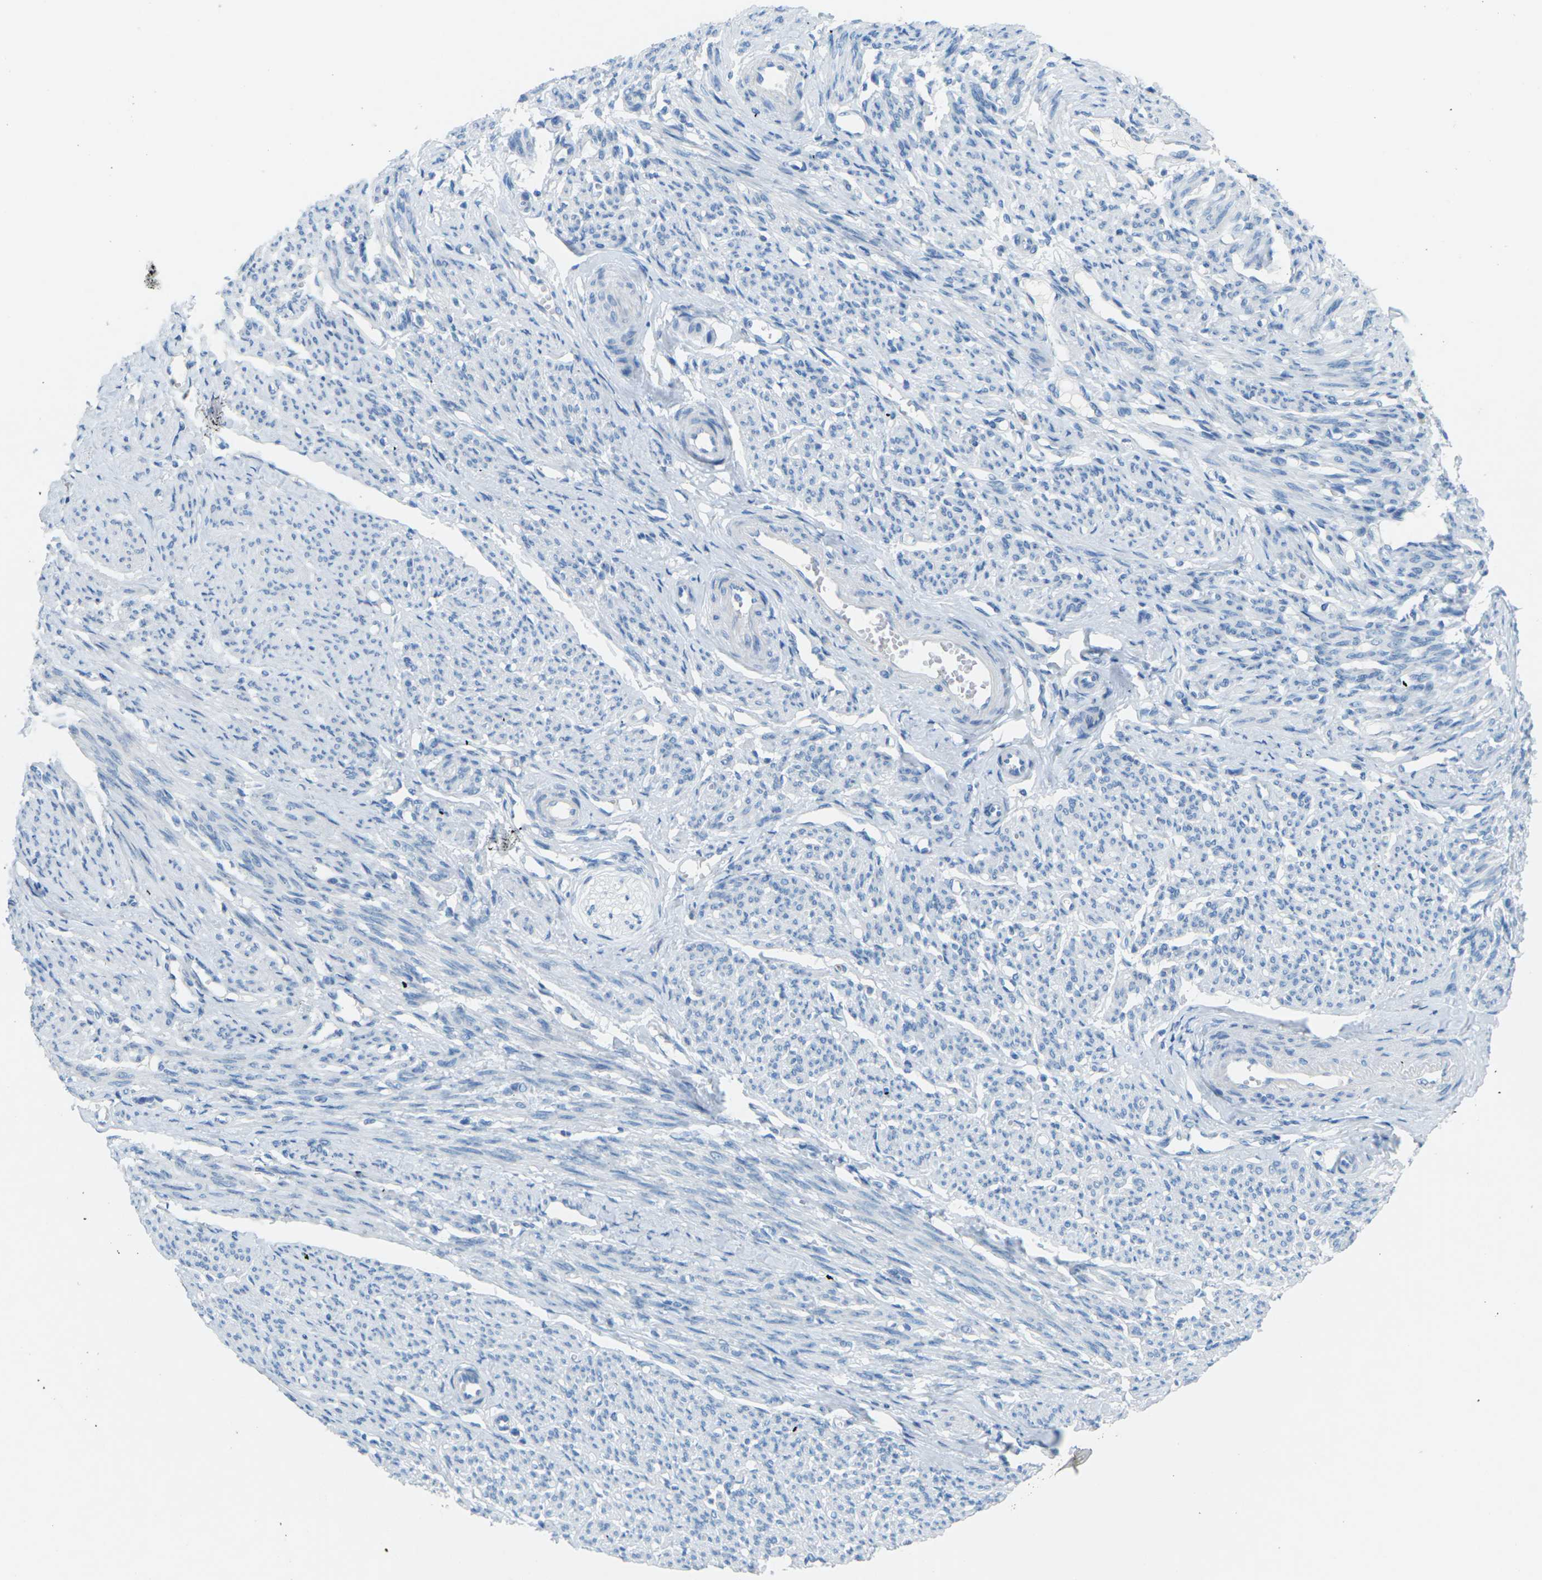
{"staining": {"intensity": "negative", "quantity": "none", "location": "none"}, "tissue": "smooth muscle", "cell_type": "Smooth muscle cells", "image_type": "normal", "snomed": [{"axis": "morphology", "description": "Normal tissue, NOS"}, {"axis": "topography", "description": "Smooth muscle"}], "caption": "This is a histopathology image of immunohistochemistry staining of unremarkable smooth muscle, which shows no staining in smooth muscle cells. (DAB immunohistochemistry with hematoxylin counter stain).", "gene": "CDH16", "patient": {"sex": "female", "age": 65}}